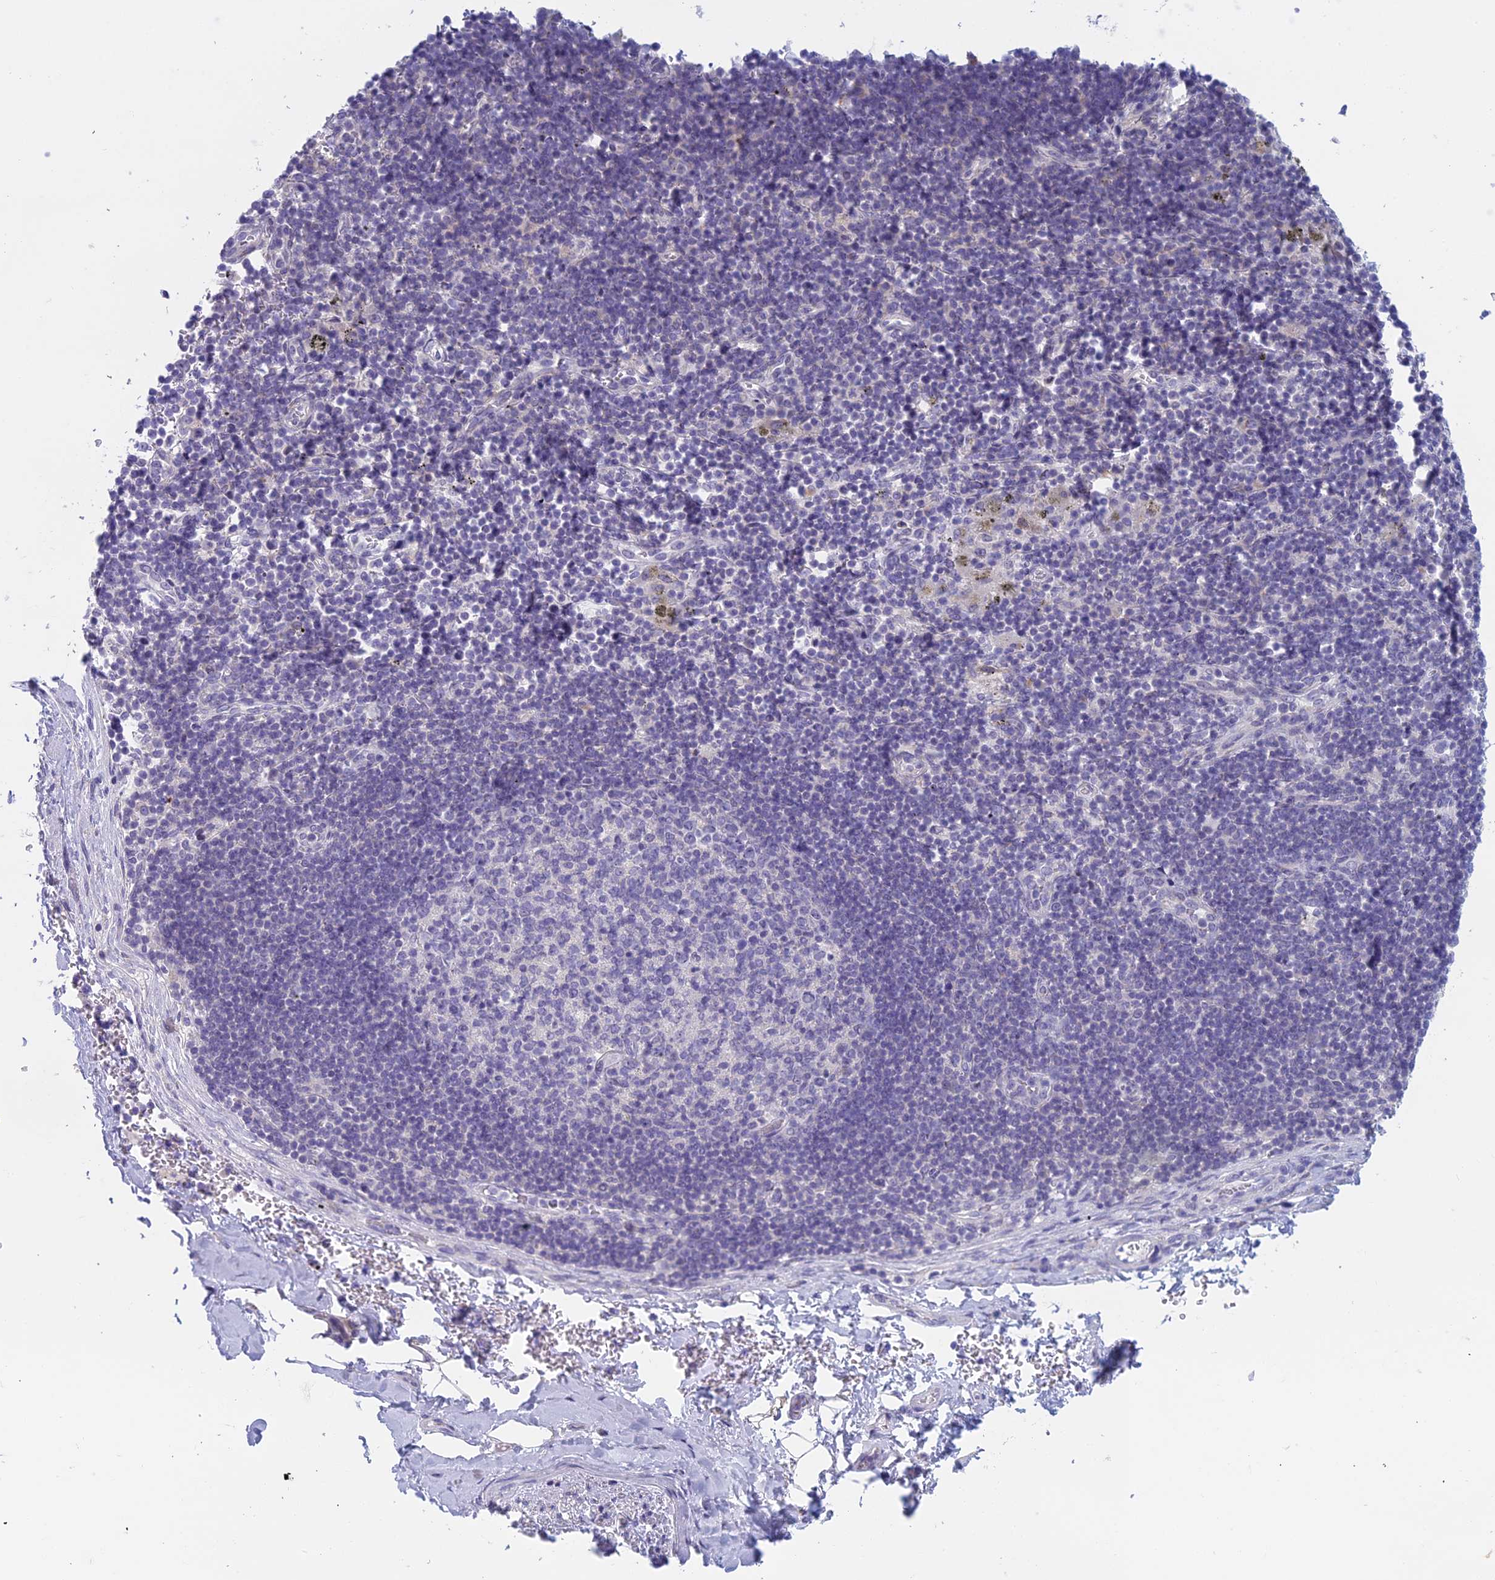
{"staining": {"intensity": "negative", "quantity": "none", "location": "none"}, "tissue": "adipose tissue", "cell_type": "Adipocytes", "image_type": "normal", "snomed": [{"axis": "morphology", "description": "Normal tissue, NOS"}, {"axis": "topography", "description": "Lymph node"}, {"axis": "topography", "description": "Cartilage tissue"}, {"axis": "topography", "description": "Bronchus"}], "caption": "The micrograph reveals no staining of adipocytes in benign adipose tissue.", "gene": "TMEM161B", "patient": {"sex": "male", "age": 63}}